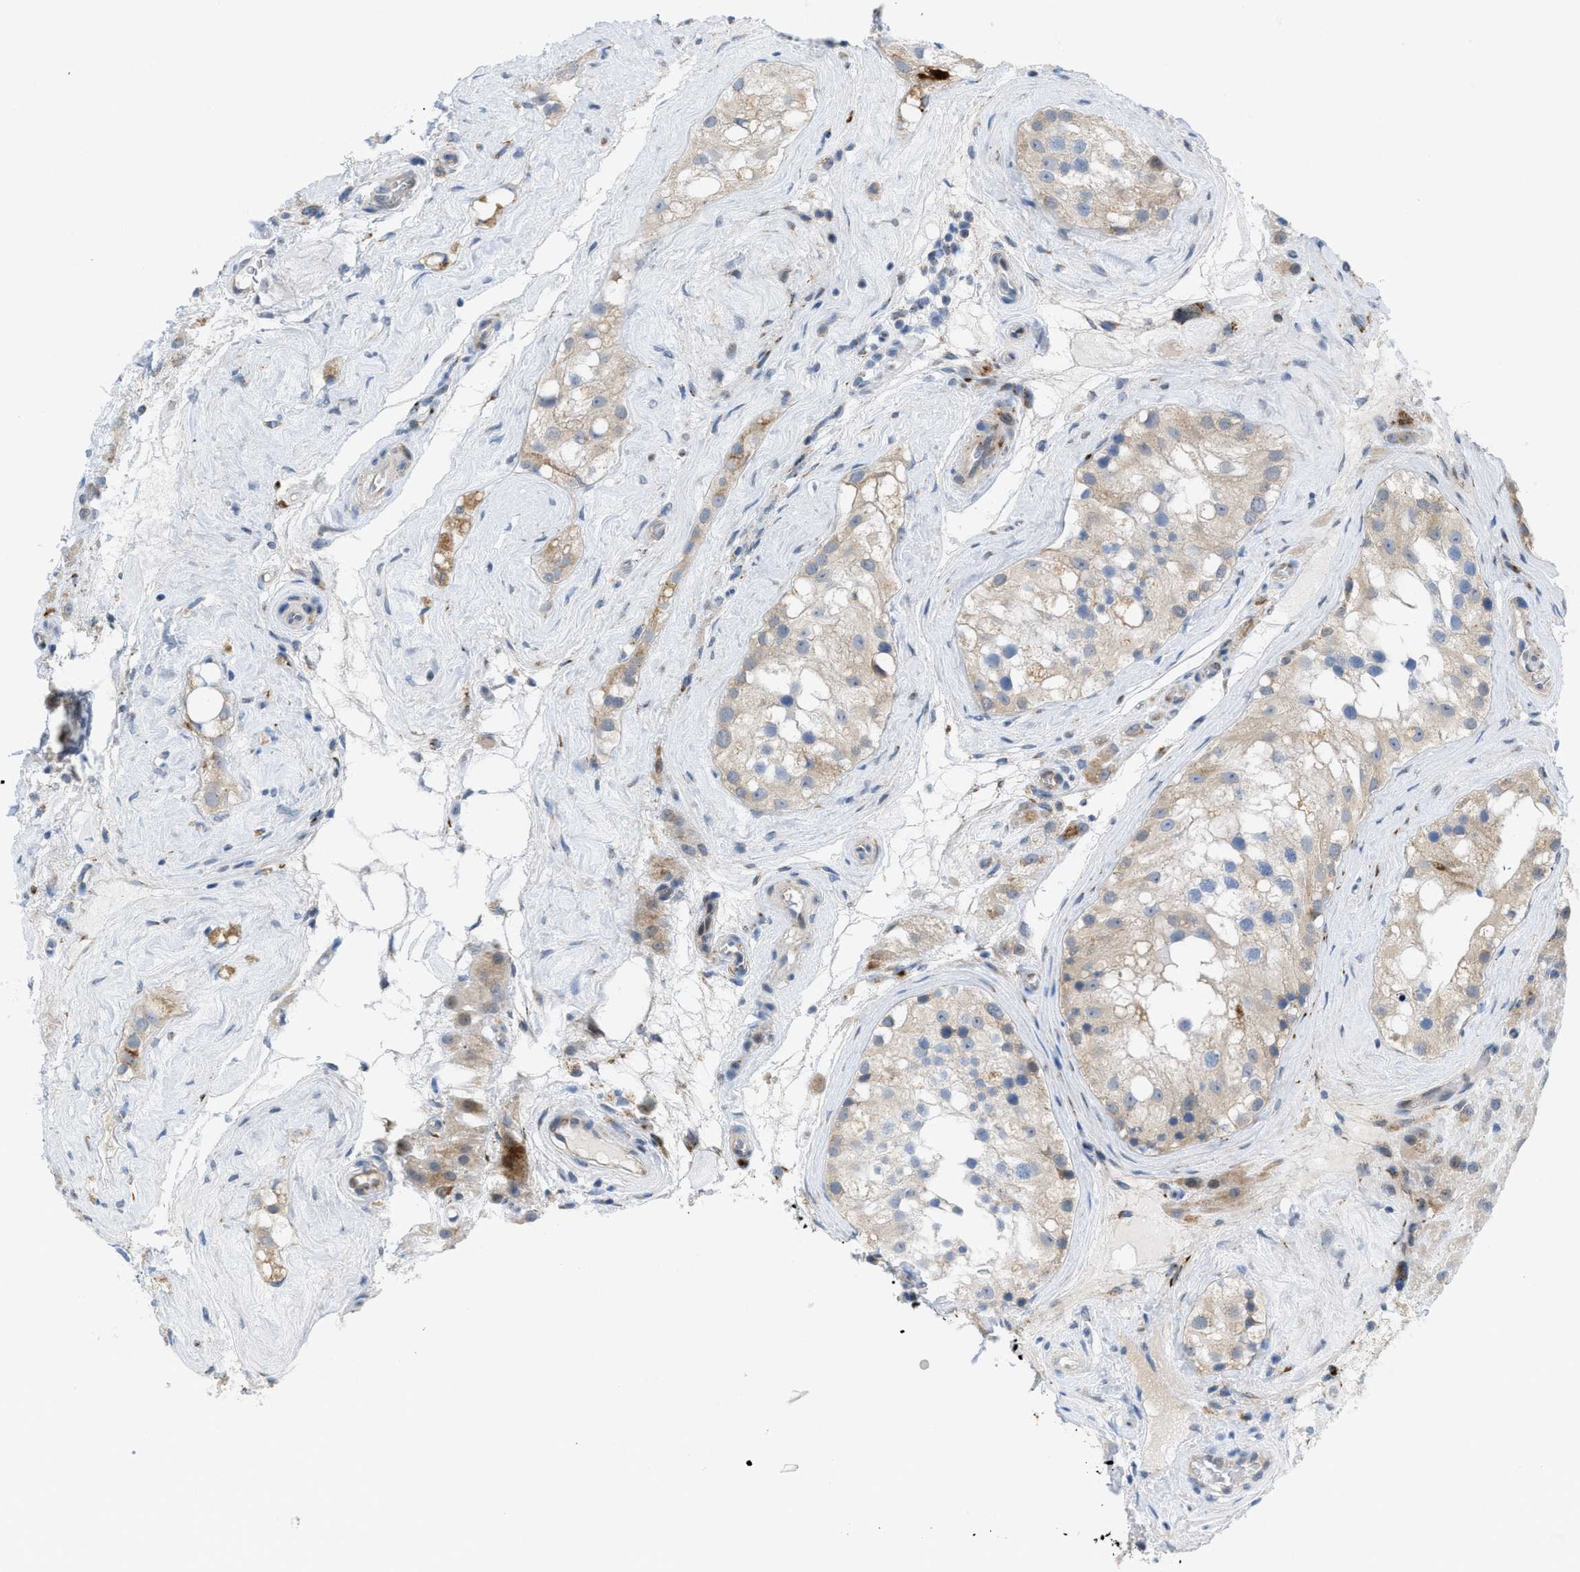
{"staining": {"intensity": "weak", "quantity": "25%-75%", "location": "cytoplasmic/membranous"}, "tissue": "testis", "cell_type": "Cells in seminiferous ducts", "image_type": "normal", "snomed": [{"axis": "morphology", "description": "Normal tissue, NOS"}, {"axis": "morphology", "description": "Seminoma, NOS"}, {"axis": "topography", "description": "Testis"}], "caption": "Cells in seminiferous ducts show weak cytoplasmic/membranous positivity in approximately 25%-75% of cells in unremarkable testis. The staining was performed using DAB (3,3'-diaminobenzidine) to visualize the protein expression in brown, while the nuclei were stained in blue with hematoxylin (Magnification: 20x).", "gene": "RBBP9", "patient": {"sex": "male", "age": 71}}